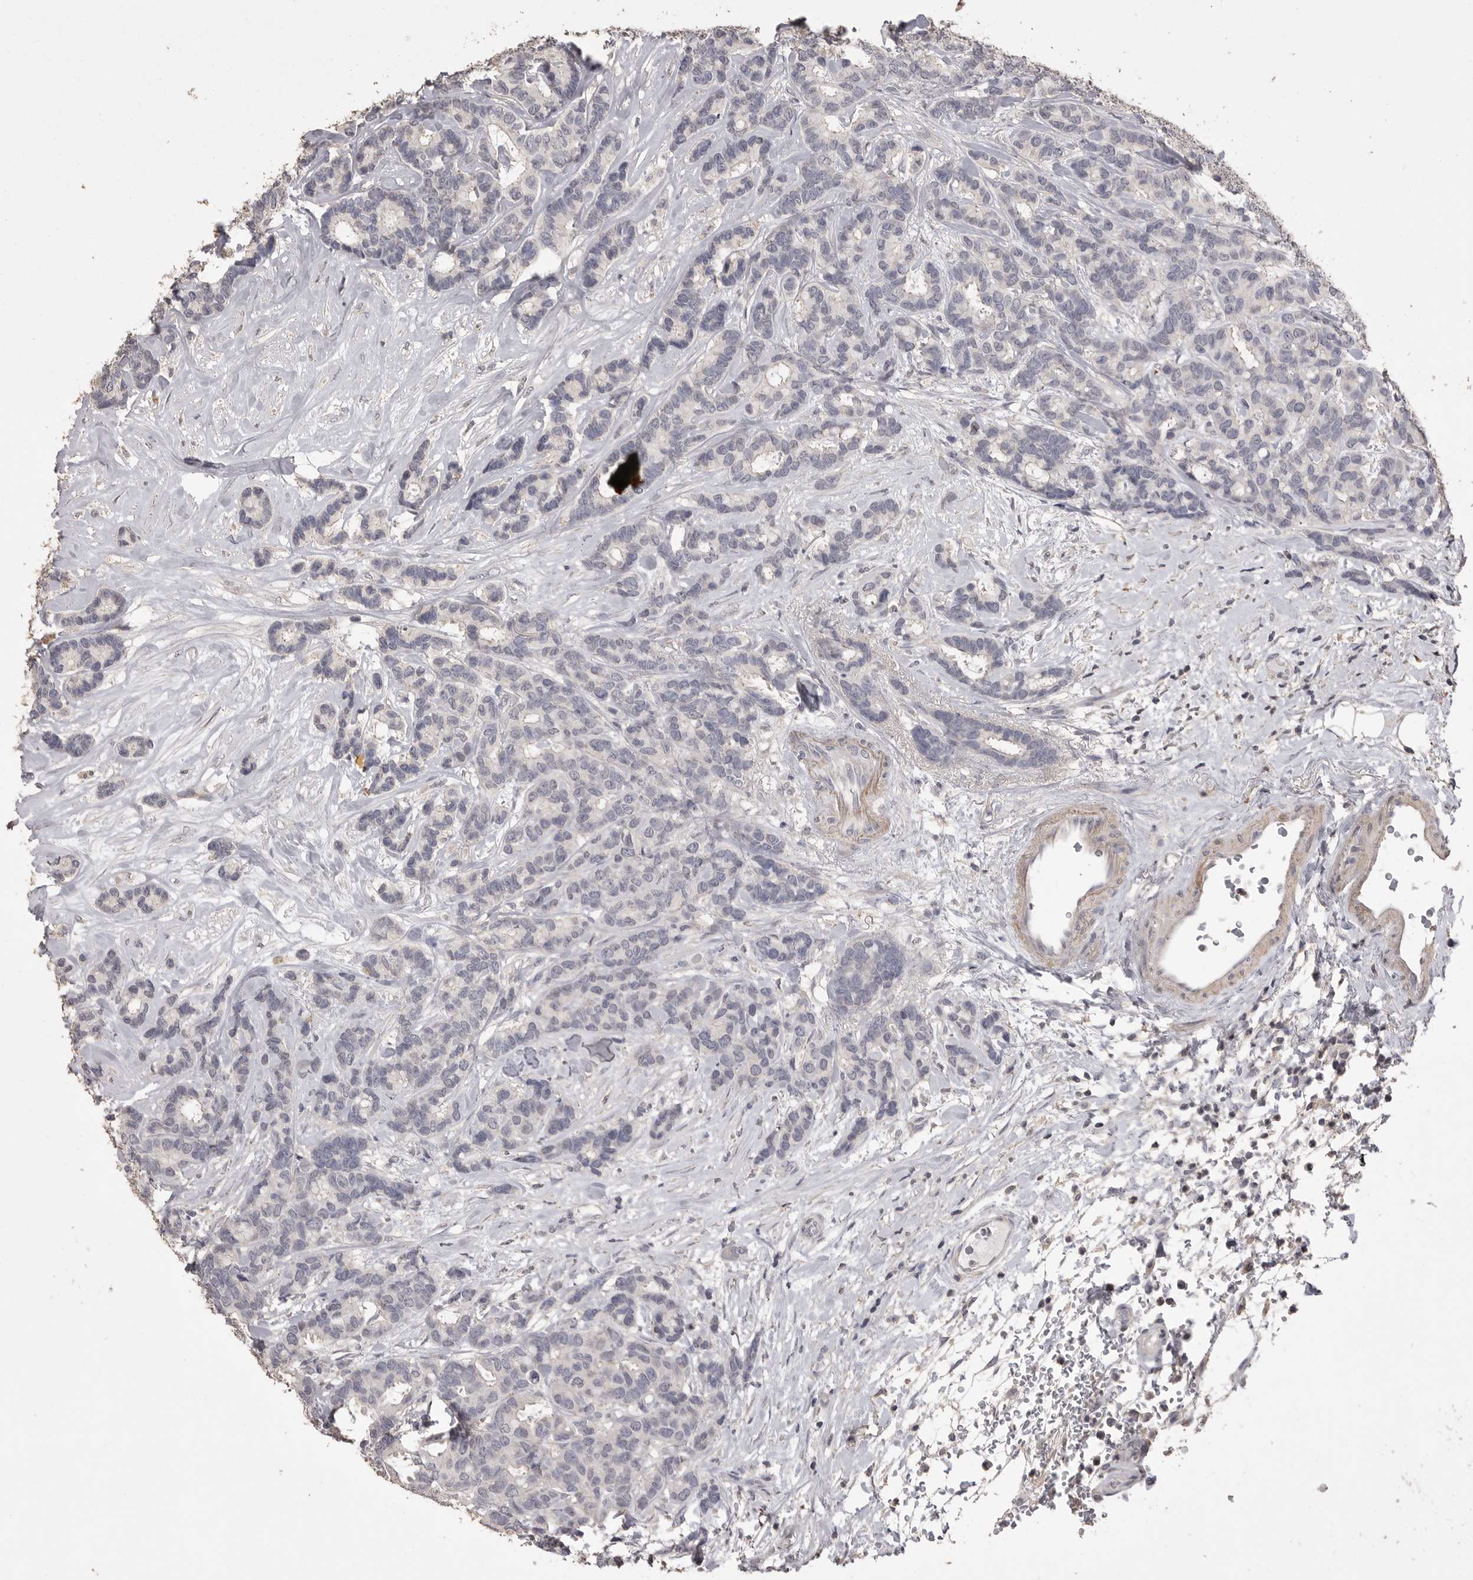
{"staining": {"intensity": "negative", "quantity": "none", "location": "none"}, "tissue": "breast cancer", "cell_type": "Tumor cells", "image_type": "cancer", "snomed": [{"axis": "morphology", "description": "Duct carcinoma"}, {"axis": "topography", "description": "Breast"}], "caption": "Breast cancer (intraductal carcinoma) stained for a protein using IHC shows no staining tumor cells.", "gene": "MMP7", "patient": {"sex": "female", "age": 87}}